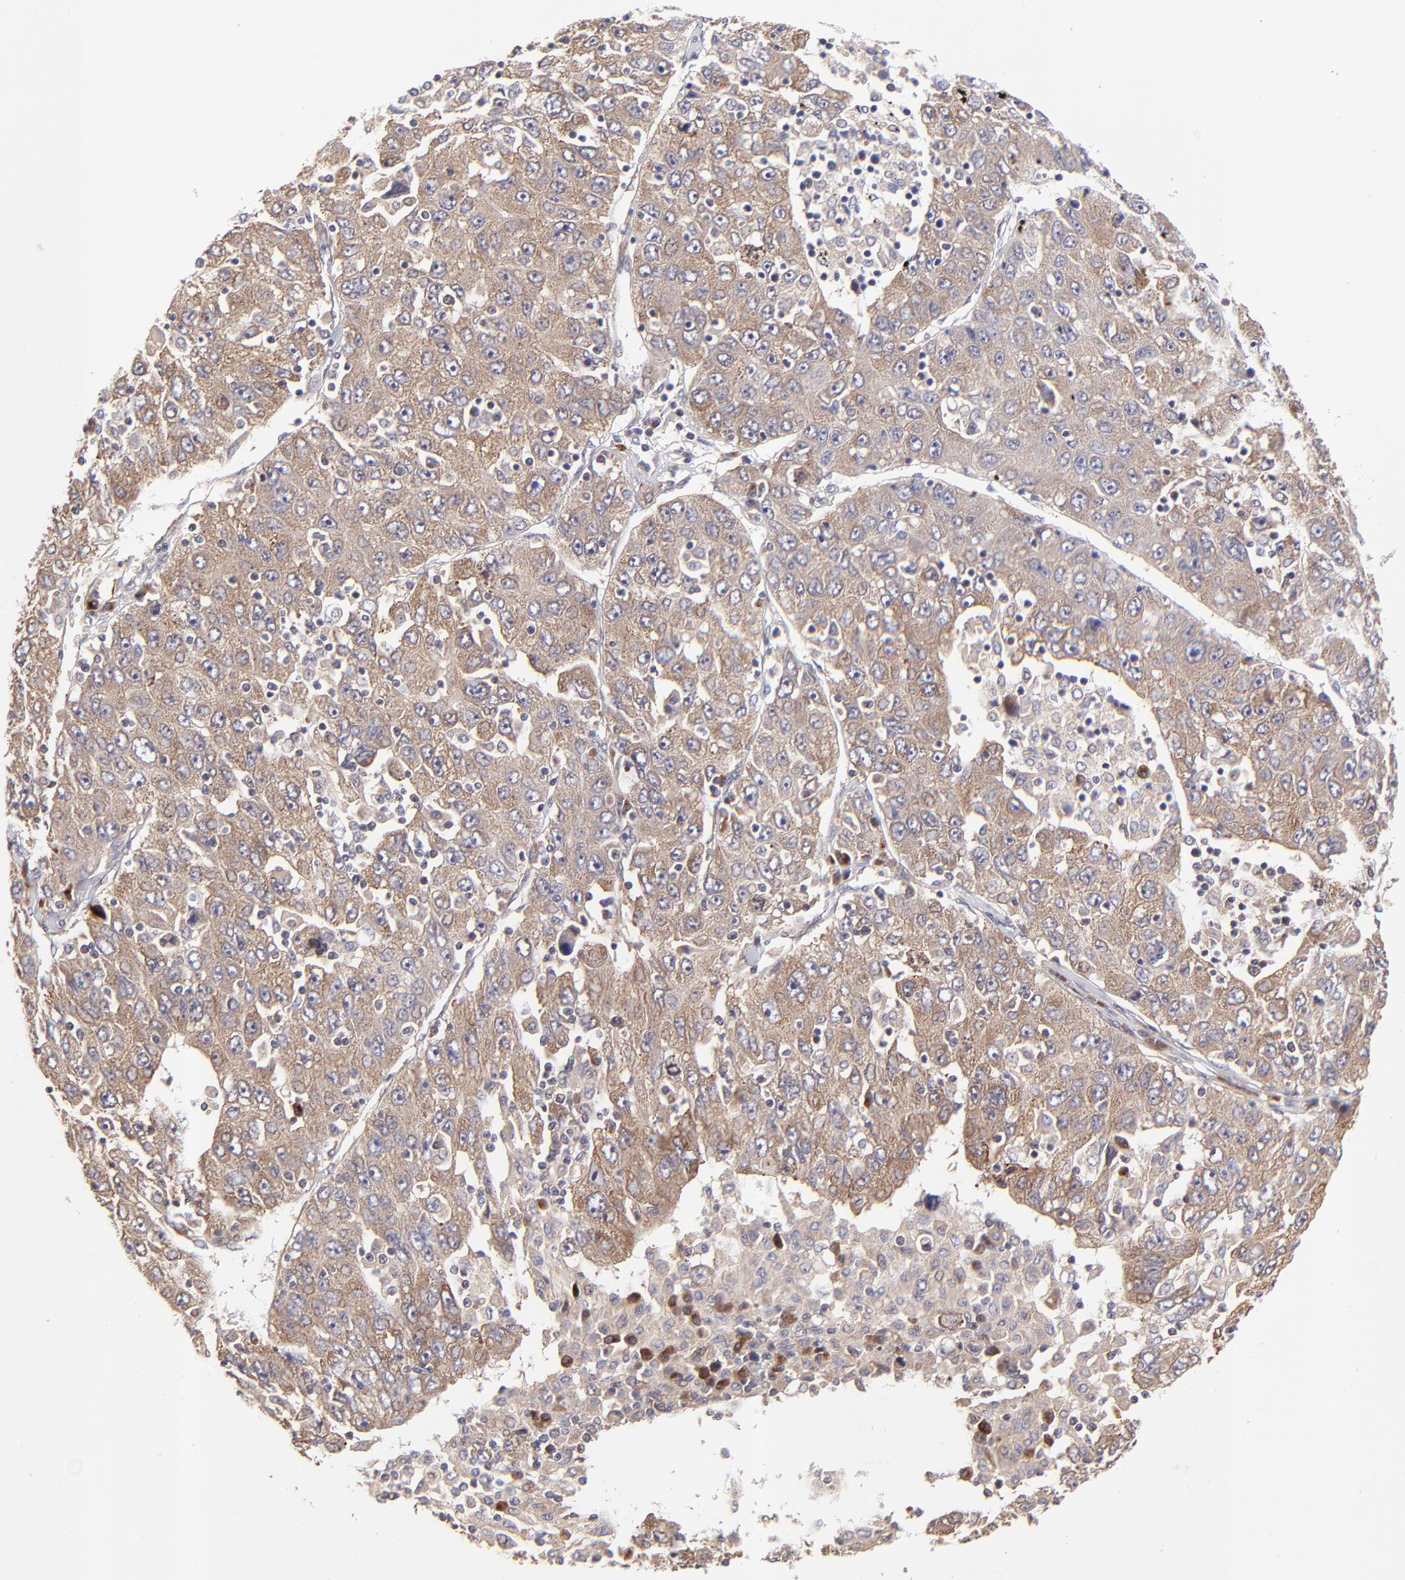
{"staining": {"intensity": "moderate", "quantity": ">75%", "location": "cytoplasmic/membranous"}, "tissue": "liver cancer", "cell_type": "Tumor cells", "image_type": "cancer", "snomed": [{"axis": "morphology", "description": "Carcinoma, Hepatocellular, NOS"}, {"axis": "topography", "description": "Liver"}], "caption": "This photomicrograph exhibits immunohistochemistry staining of liver cancer, with medium moderate cytoplasmic/membranous positivity in approximately >75% of tumor cells.", "gene": "TNRC6B", "patient": {"sex": "male", "age": 49}}